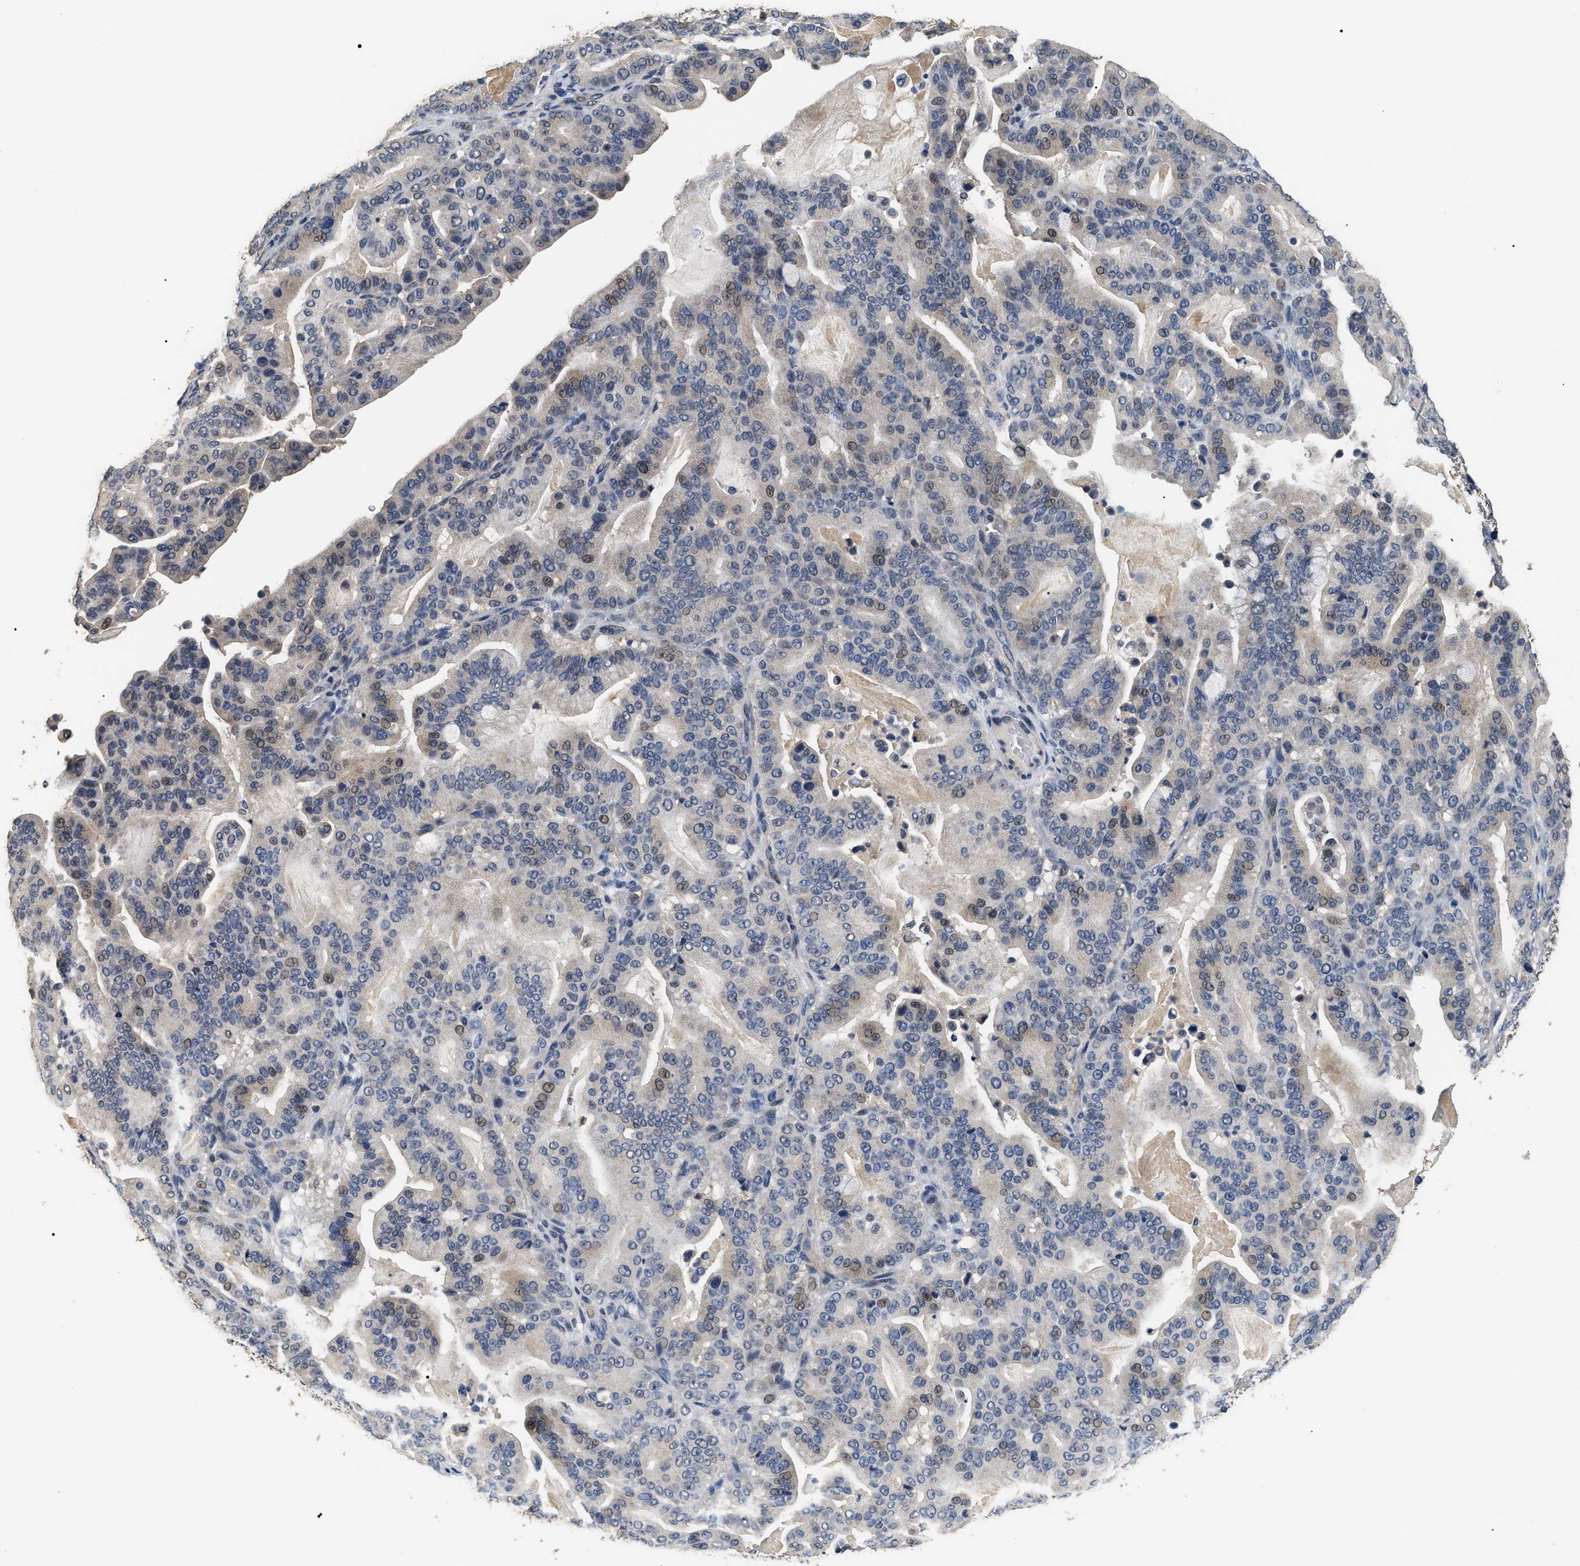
{"staining": {"intensity": "weak", "quantity": "<25%", "location": "nuclear"}, "tissue": "pancreatic cancer", "cell_type": "Tumor cells", "image_type": "cancer", "snomed": [{"axis": "morphology", "description": "Adenocarcinoma, NOS"}, {"axis": "topography", "description": "Pancreas"}], "caption": "This is an immunohistochemistry image of pancreatic cancer (adenocarcinoma). There is no expression in tumor cells.", "gene": "PSMD8", "patient": {"sex": "male", "age": 63}}